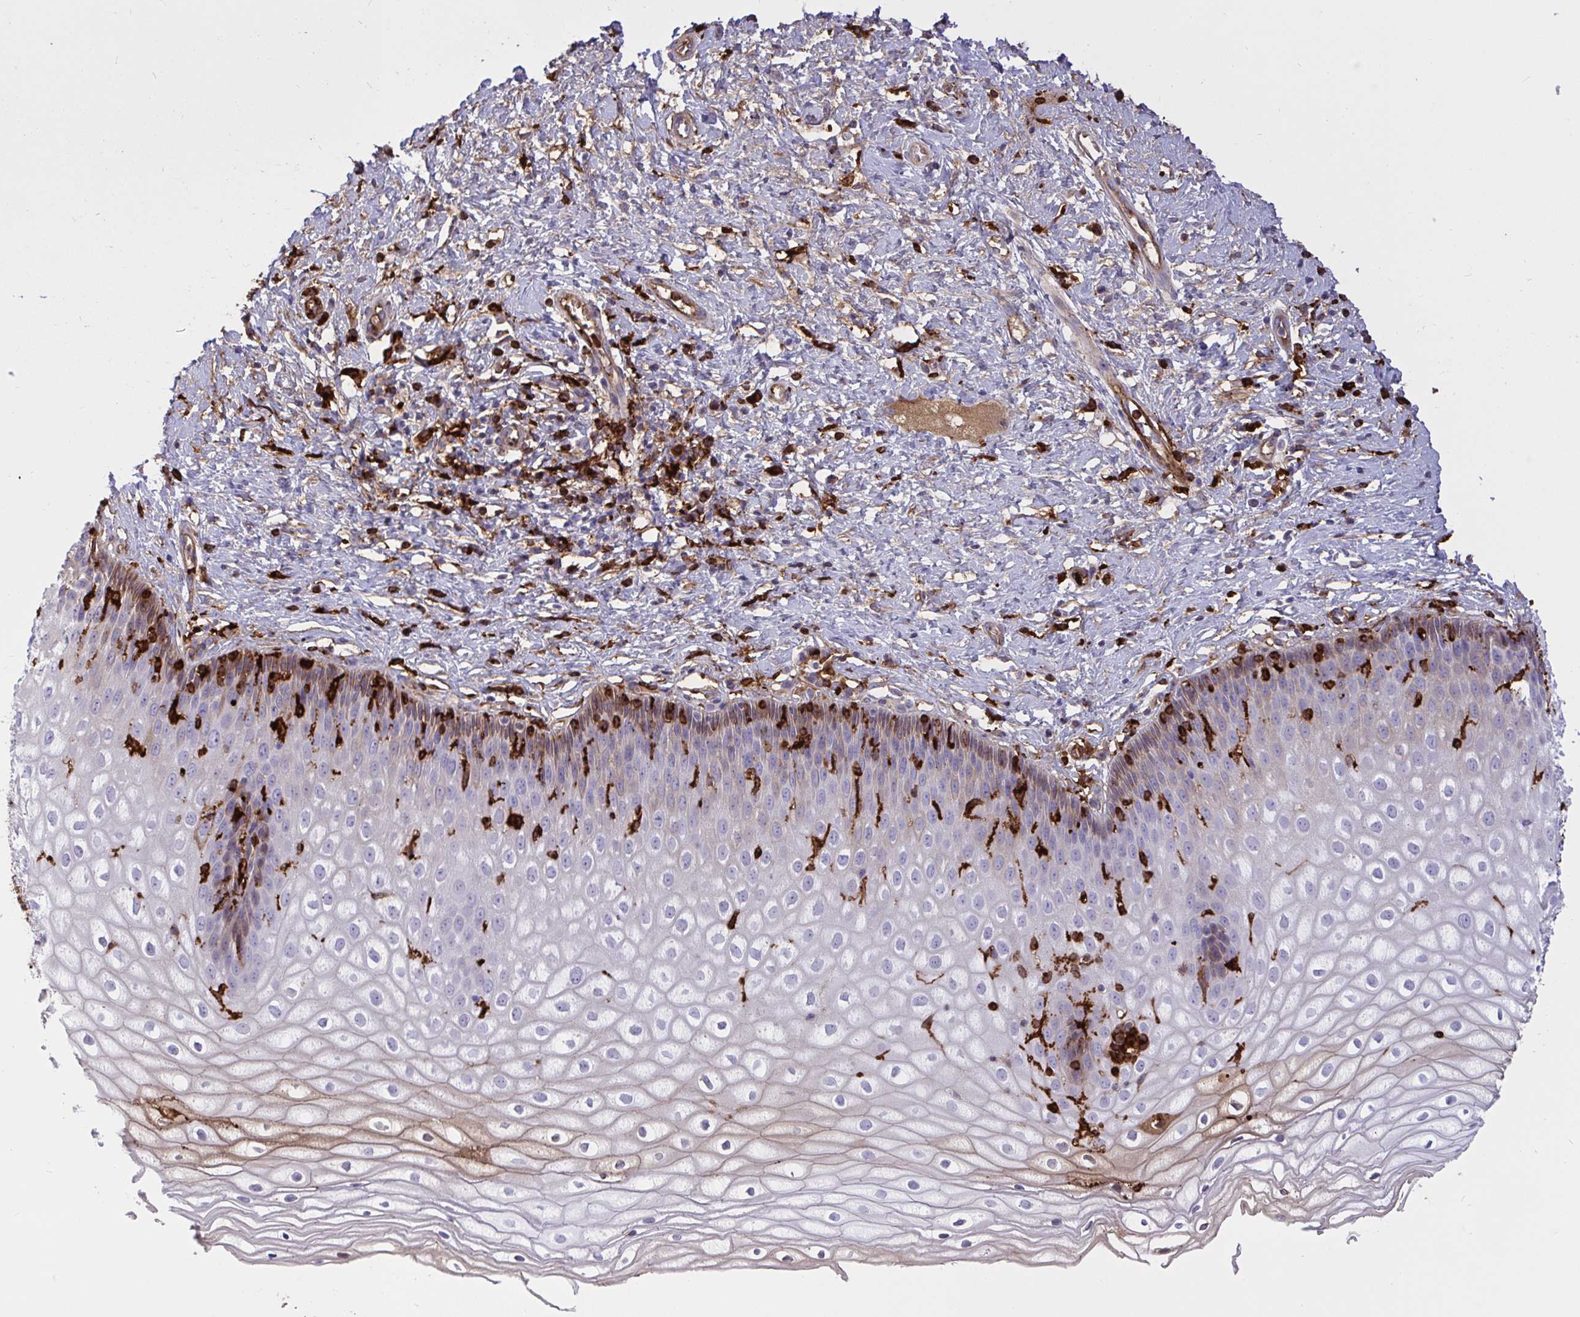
{"staining": {"intensity": "strong", "quantity": "<25%", "location": "cytoplasmic/membranous"}, "tissue": "cervix", "cell_type": "Glandular cells", "image_type": "normal", "snomed": [{"axis": "morphology", "description": "Normal tissue, NOS"}, {"axis": "topography", "description": "Cervix"}], "caption": "IHC photomicrograph of benign human cervix stained for a protein (brown), which displays medium levels of strong cytoplasmic/membranous staining in approximately <25% of glandular cells.", "gene": "F2", "patient": {"sex": "female", "age": 36}}